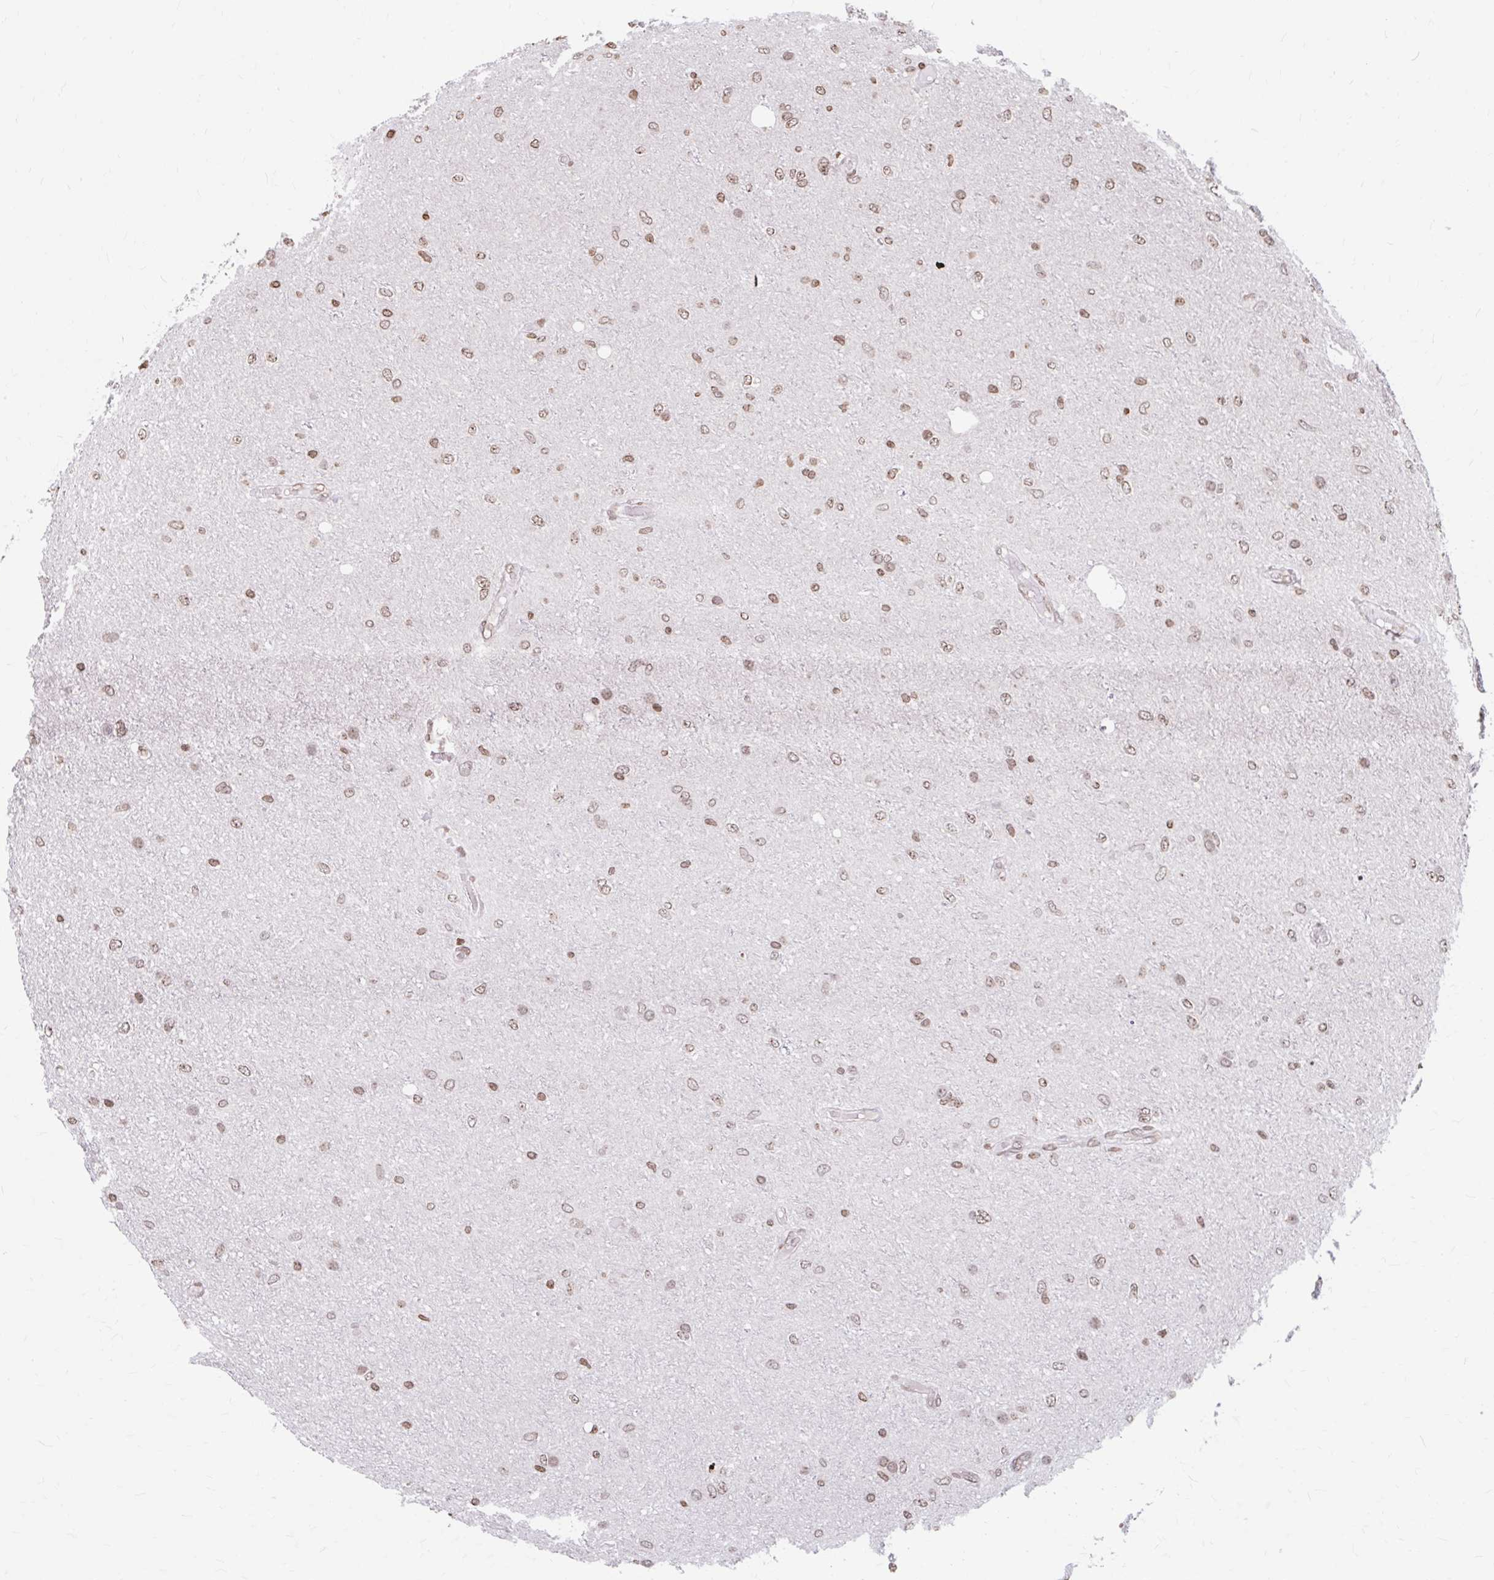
{"staining": {"intensity": "moderate", "quantity": ">75%", "location": "nuclear"}, "tissue": "glioma", "cell_type": "Tumor cells", "image_type": "cancer", "snomed": [{"axis": "morphology", "description": "Glioma, malignant, Low grade"}, {"axis": "topography", "description": "Cerebellum"}], "caption": "A high-resolution image shows immunohistochemistry (IHC) staining of malignant glioma (low-grade), which displays moderate nuclear positivity in about >75% of tumor cells.", "gene": "ORC3", "patient": {"sex": "female", "age": 5}}